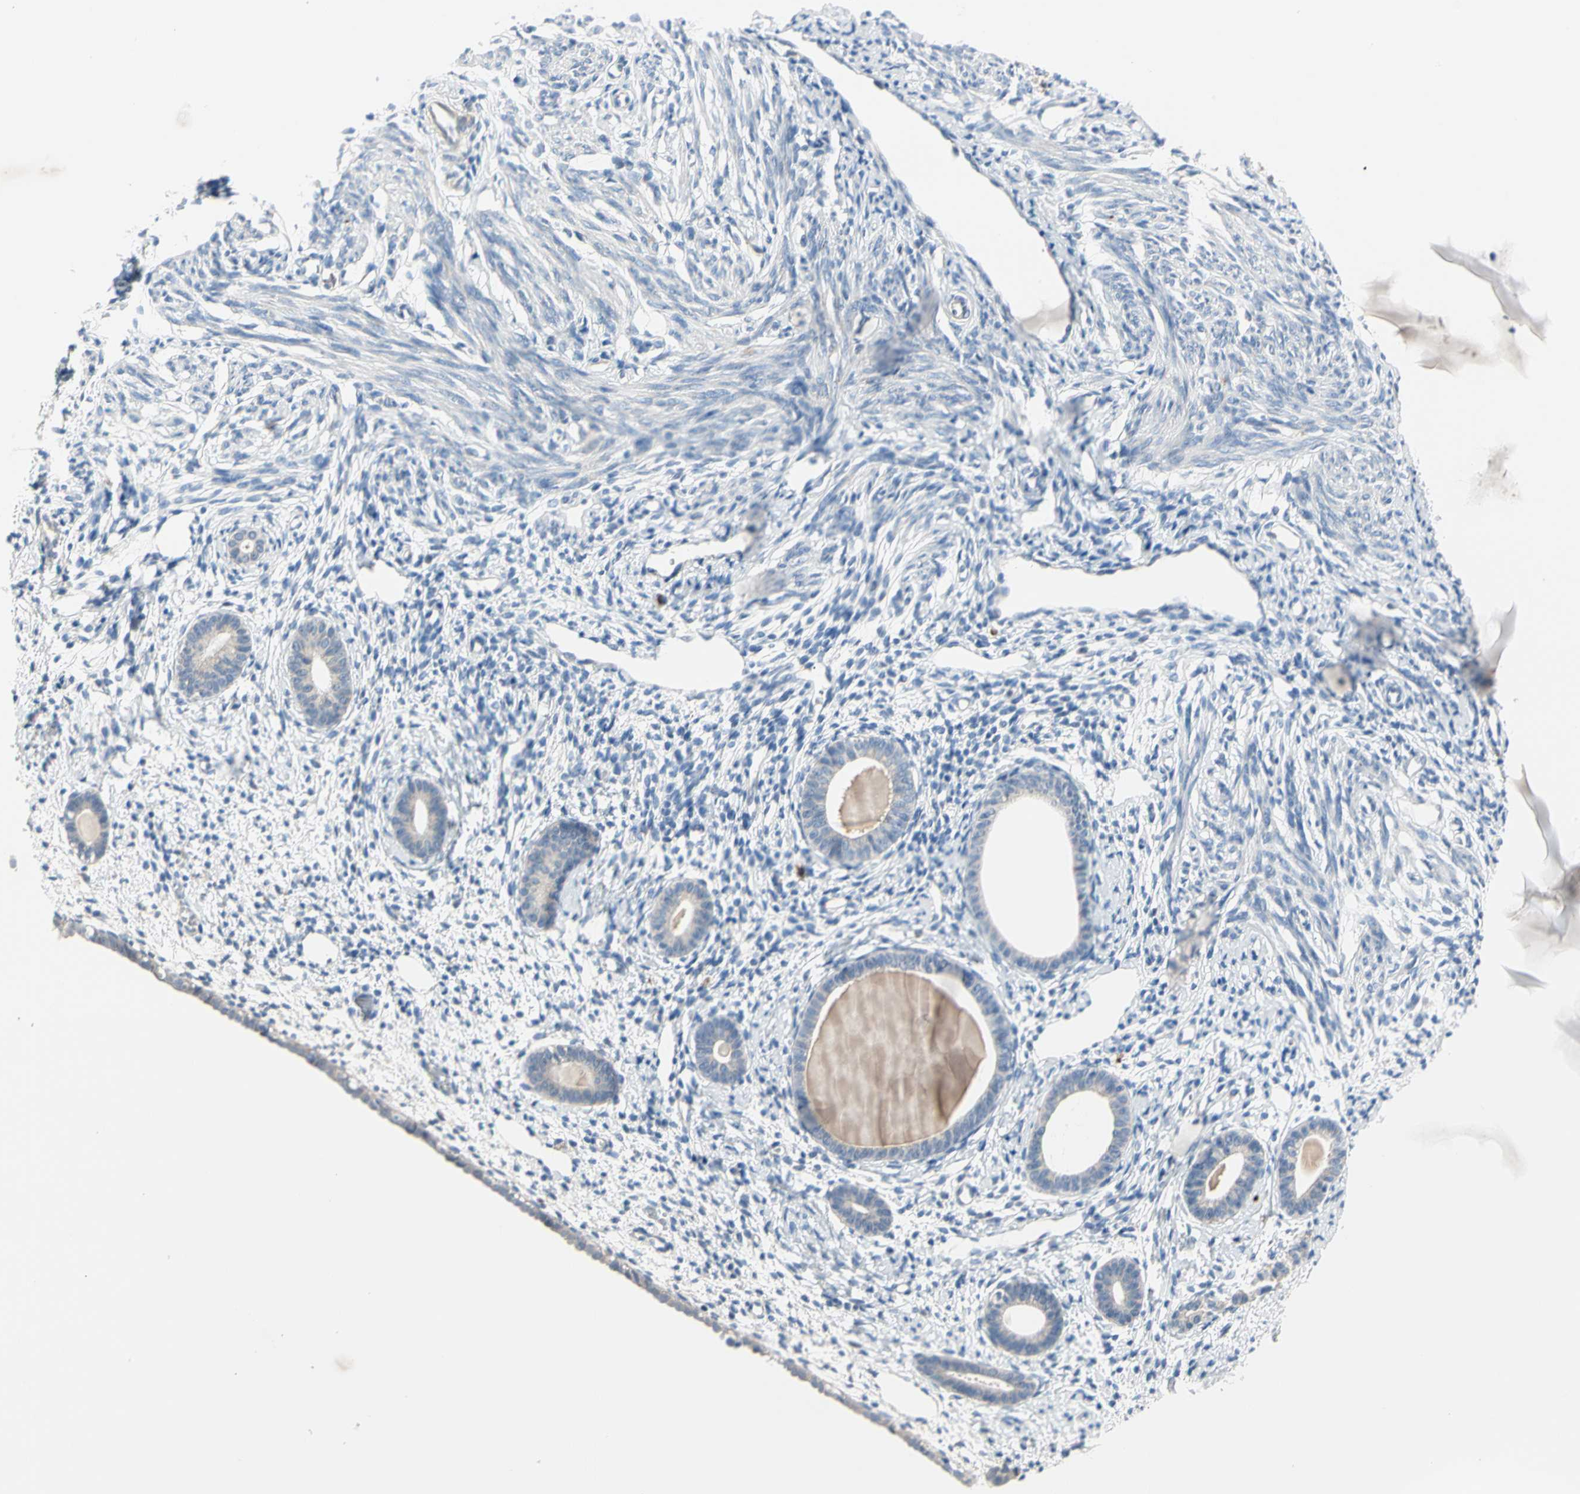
{"staining": {"intensity": "weak", "quantity": "<25%", "location": "cytoplasmic/membranous"}, "tissue": "endometrium", "cell_type": "Cells in endometrial stroma", "image_type": "normal", "snomed": [{"axis": "morphology", "description": "Normal tissue, NOS"}, {"axis": "topography", "description": "Endometrium"}], "caption": "Cells in endometrial stroma show no significant expression in benign endometrium. The staining is performed using DAB brown chromogen with nuclei counter-stained in using hematoxylin.", "gene": "MARK1", "patient": {"sex": "female", "age": 71}}